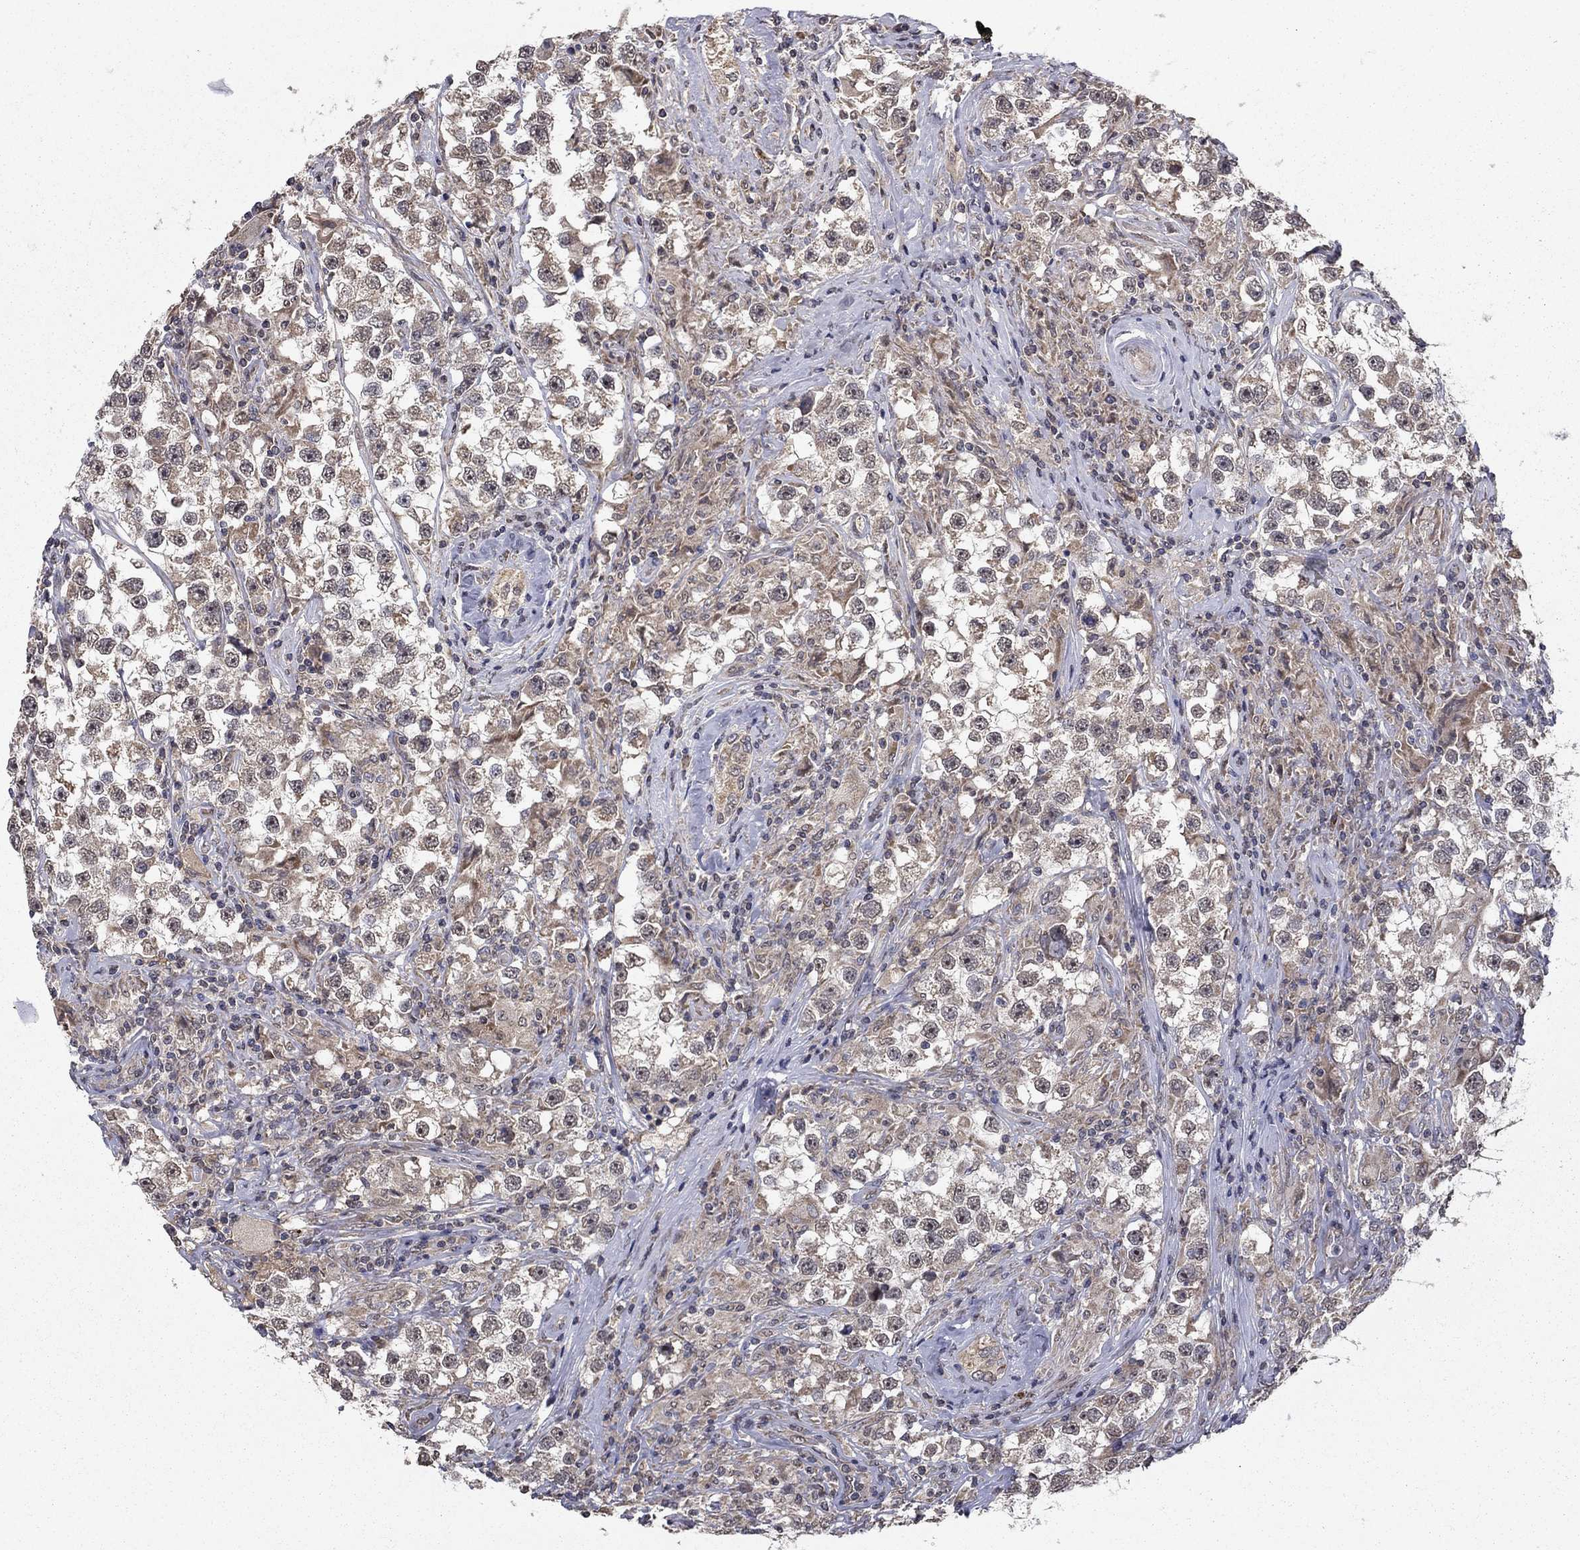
{"staining": {"intensity": "negative", "quantity": "none", "location": "none"}, "tissue": "testis cancer", "cell_type": "Tumor cells", "image_type": "cancer", "snomed": [{"axis": "morphology", "description": "Seminoma, NOS"}, {"axis": "topography", "description": "Testis"}], "caption": "This is a micrograph of IHC staining of testis seminoma, which shows no expression in tumor cells.", "gene": "SLC2A13", "patient": {"sex": "male", "age": 46}}